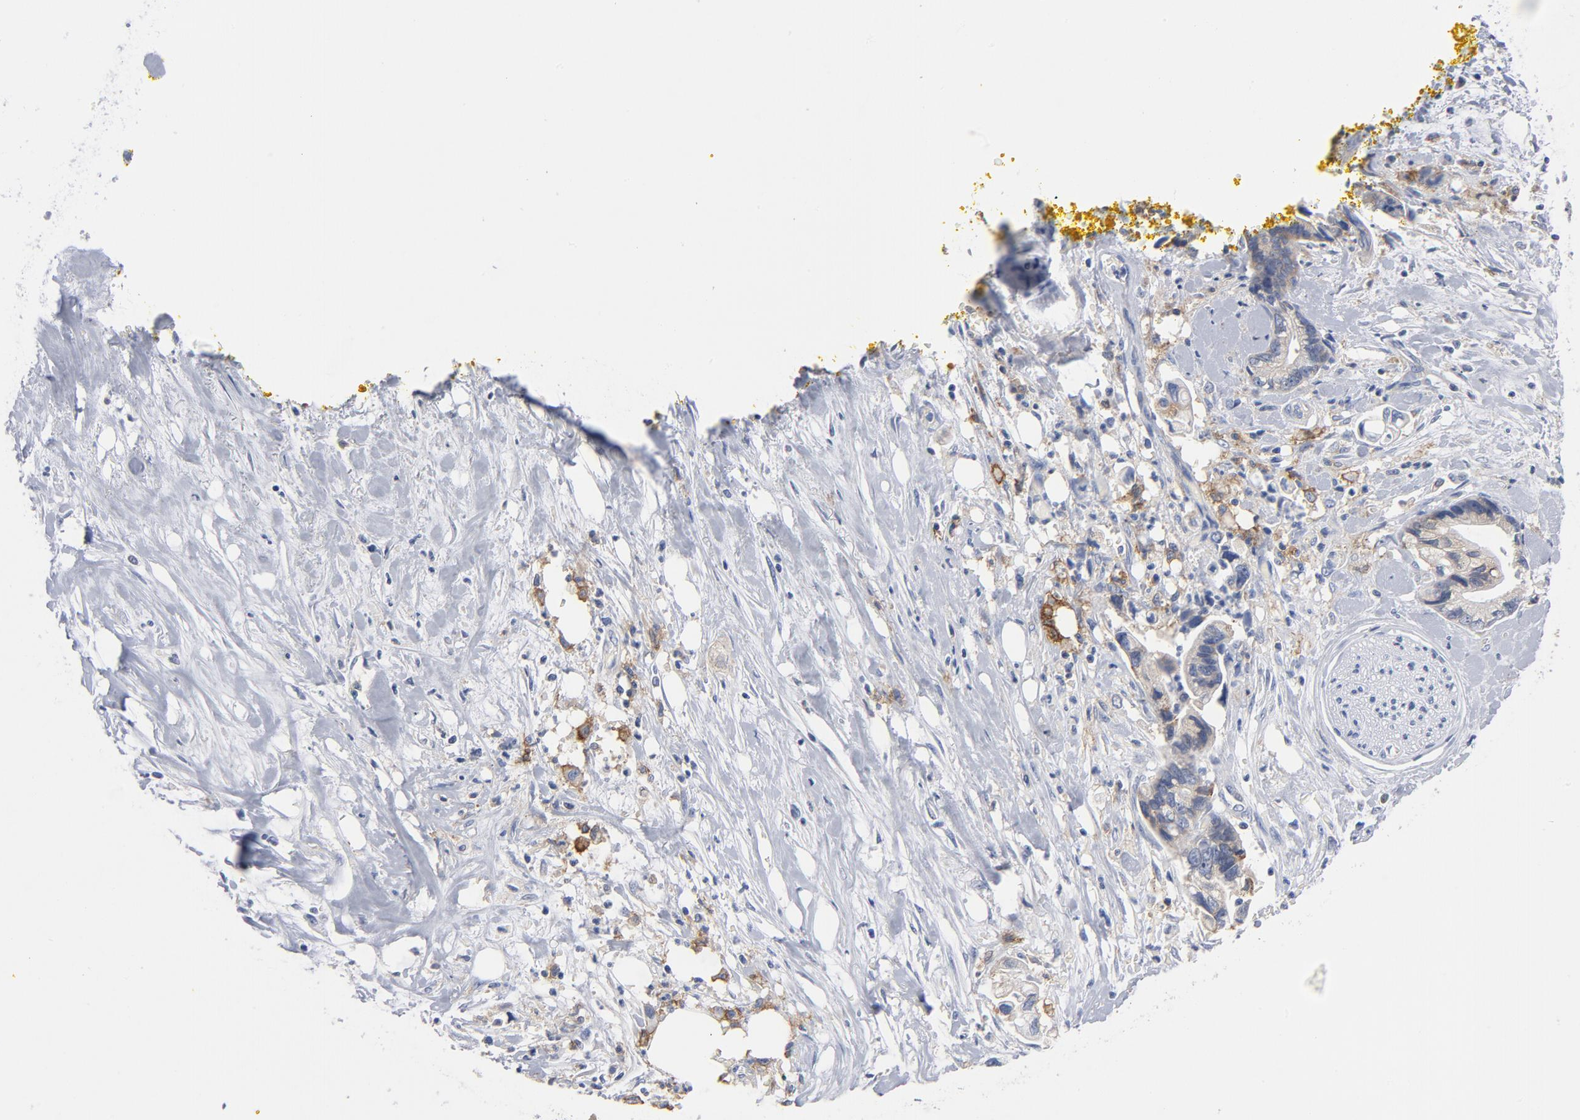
{"staining": {"intensity": "weak", "quantity": "<25%", "location": "cytoplasmic/membranous"}, "tissue": "pancreatic cancer", "cell_type": "Tumor cells", "image_type": "cancer", "snomed": [{"axis": "morphology", "description": "Adenocarcinoma, NOS"}, {"axis": "topography", "description": "Pancreas"}], "caption": "Protein analysis of pancreatic cancer shows no significant positivity in tumor cells. Nuclei are stained in blue.", "gene": "CD86", "patient": {"sex": "male", "age": 70}}